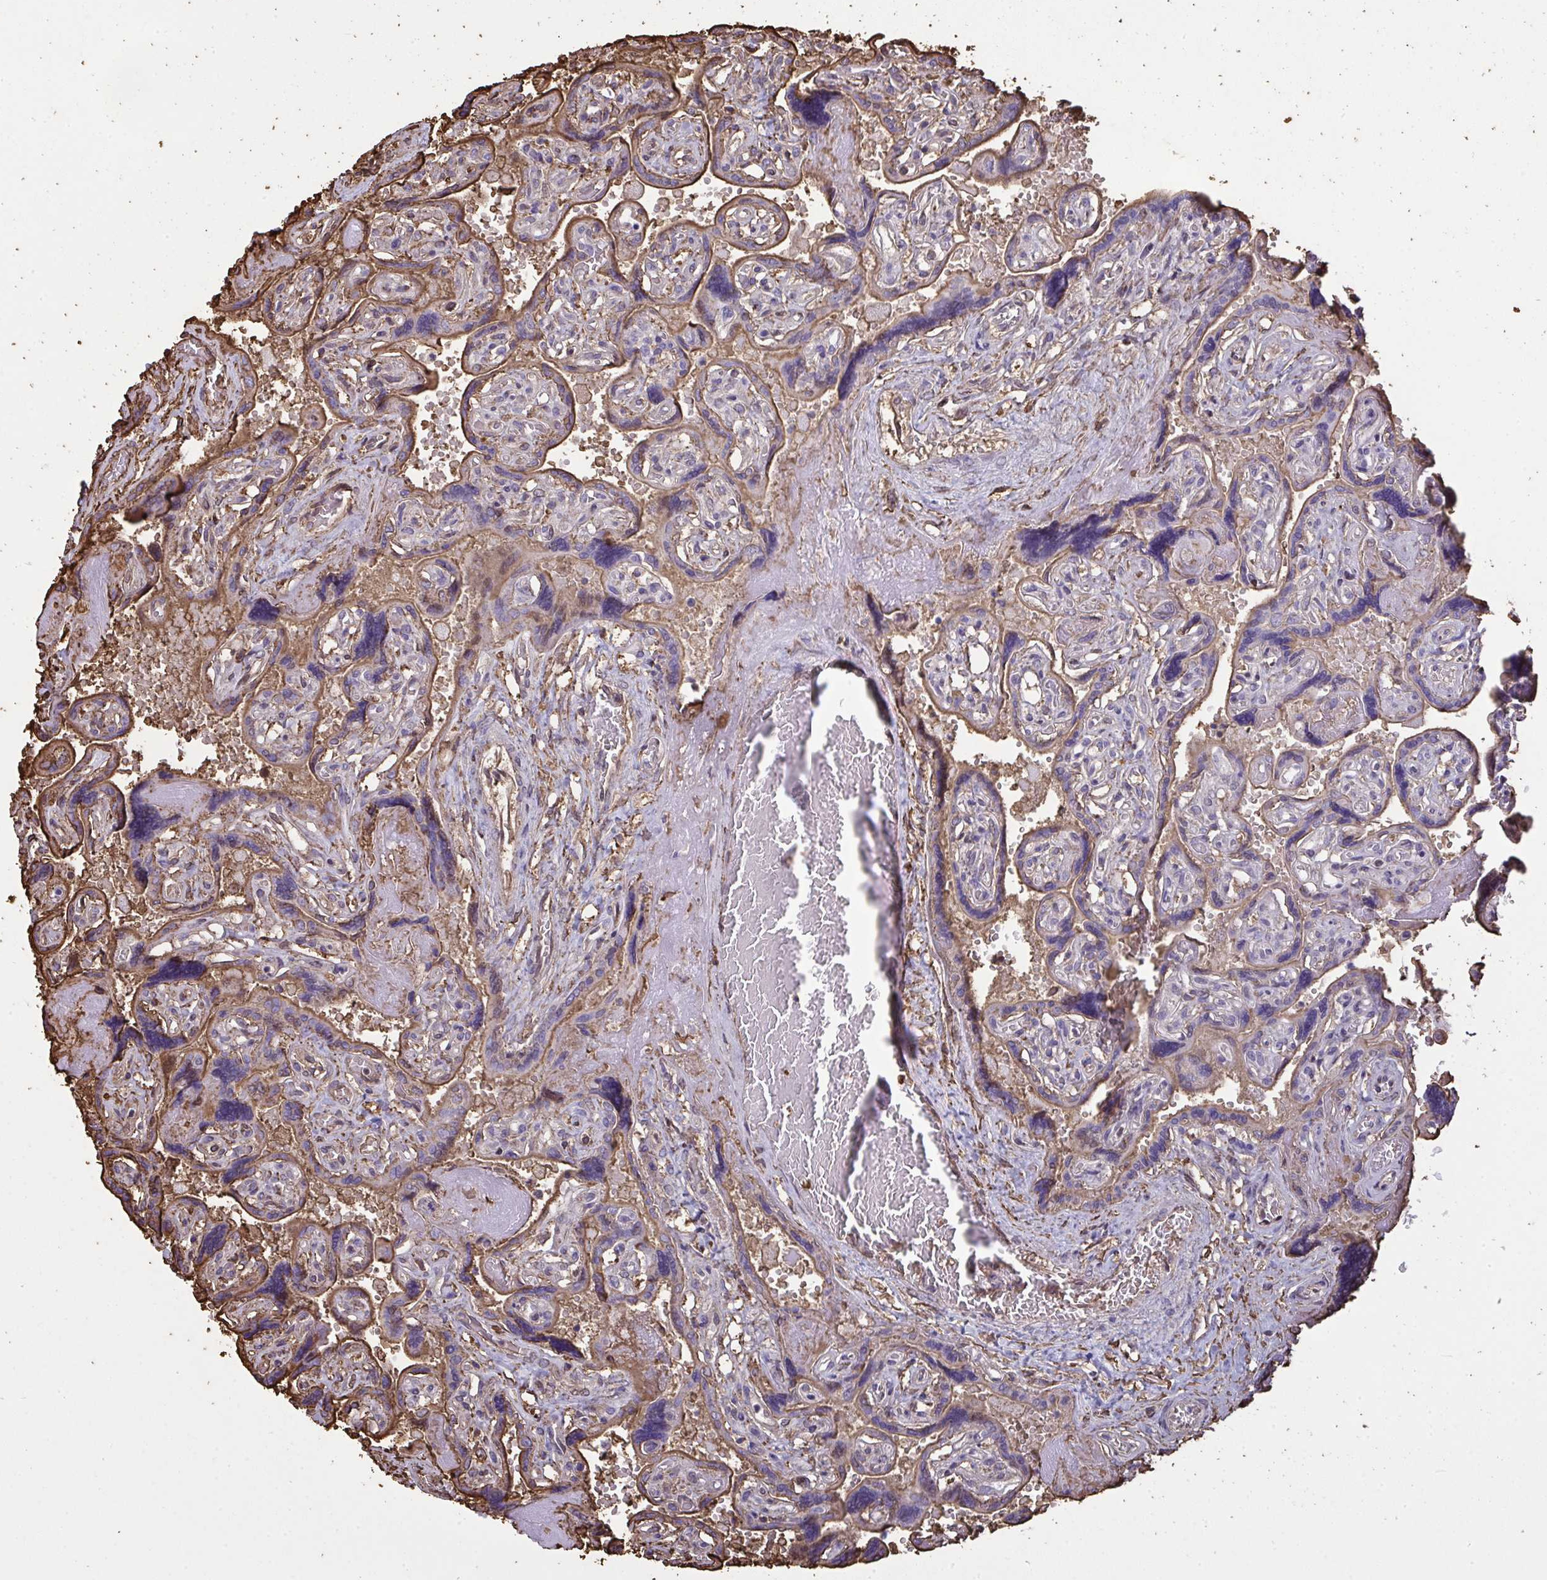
{"staining": {"intensity": "weak", "quantity": ">75%", "location": "cytoplasmic/membranous"}, "tissue": "placenta", "cell_type": "Decidual cells", "image_type": "normal", "snomed": [{"axis": "morphology", "description": "Normal tissue, NOS"}, {"axis": "topography", "description": "Placenta"}], "caption": "Benign placenta was stained to show a protein in brown. There is low levels of weak cytoplasmic/membranous expression in about >75% of decidual cells. (brown staining indicates protein expression, while blue staining denotes nuclei).", "gene": "ANXA5", "patient": {"sex": "female", "age": 32}}